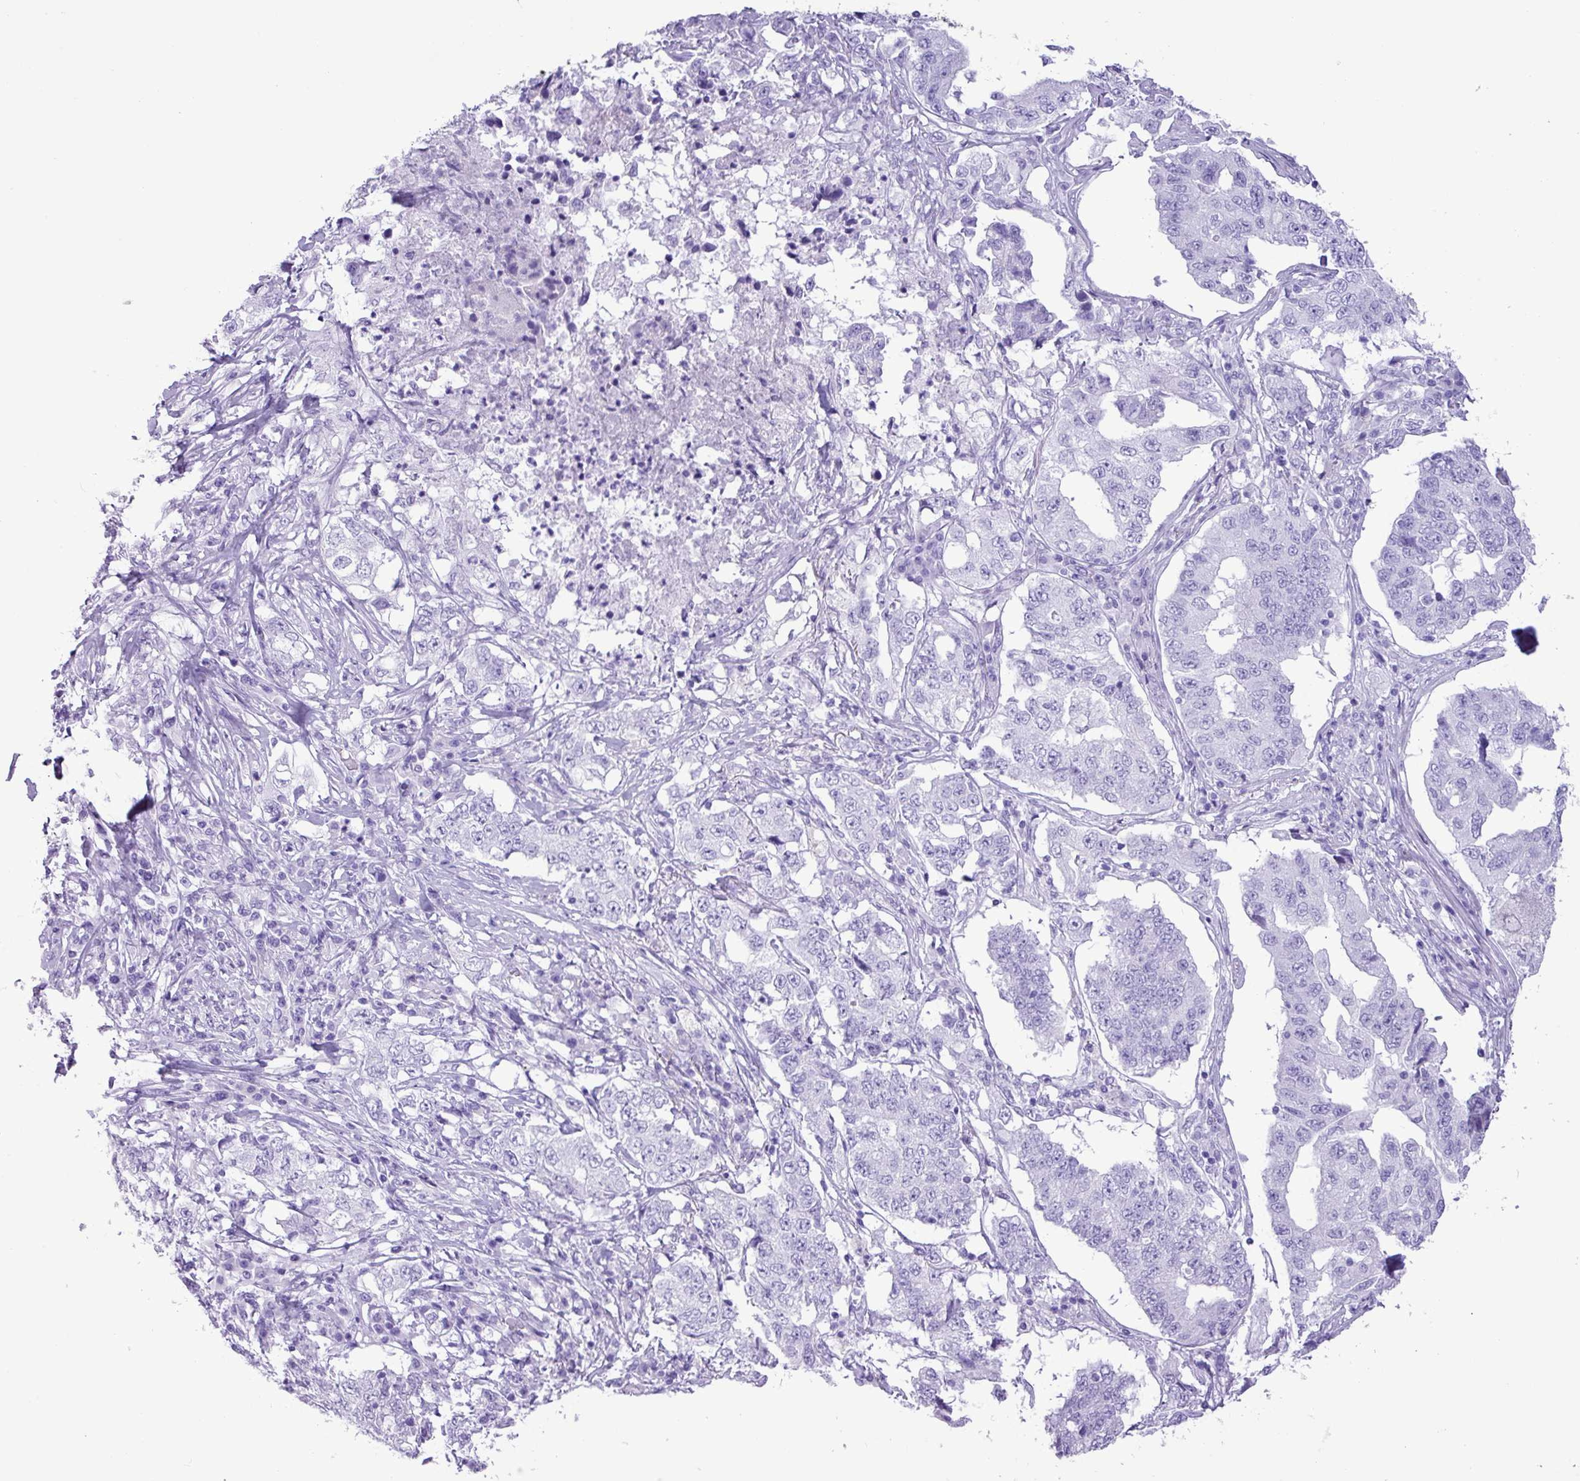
{"staining": {"intensity": "negative", "quantity": "none", "location": "none"}, "tissue": "lung cancer", "cell_type": "Tumor cells", "image_type": "cancer", "snomed": [{"axis": "morphology", "description": "Adenocarcinoma, NOS"}, {"axis": "topography", "description": "Lung"}], "caption": "Protein analysis of adenocarcinoma (lung) demonstrates no significant expression in tumor cells.", "gene": "CKMT2", "patient": {"sex": "female", "age": 51}}